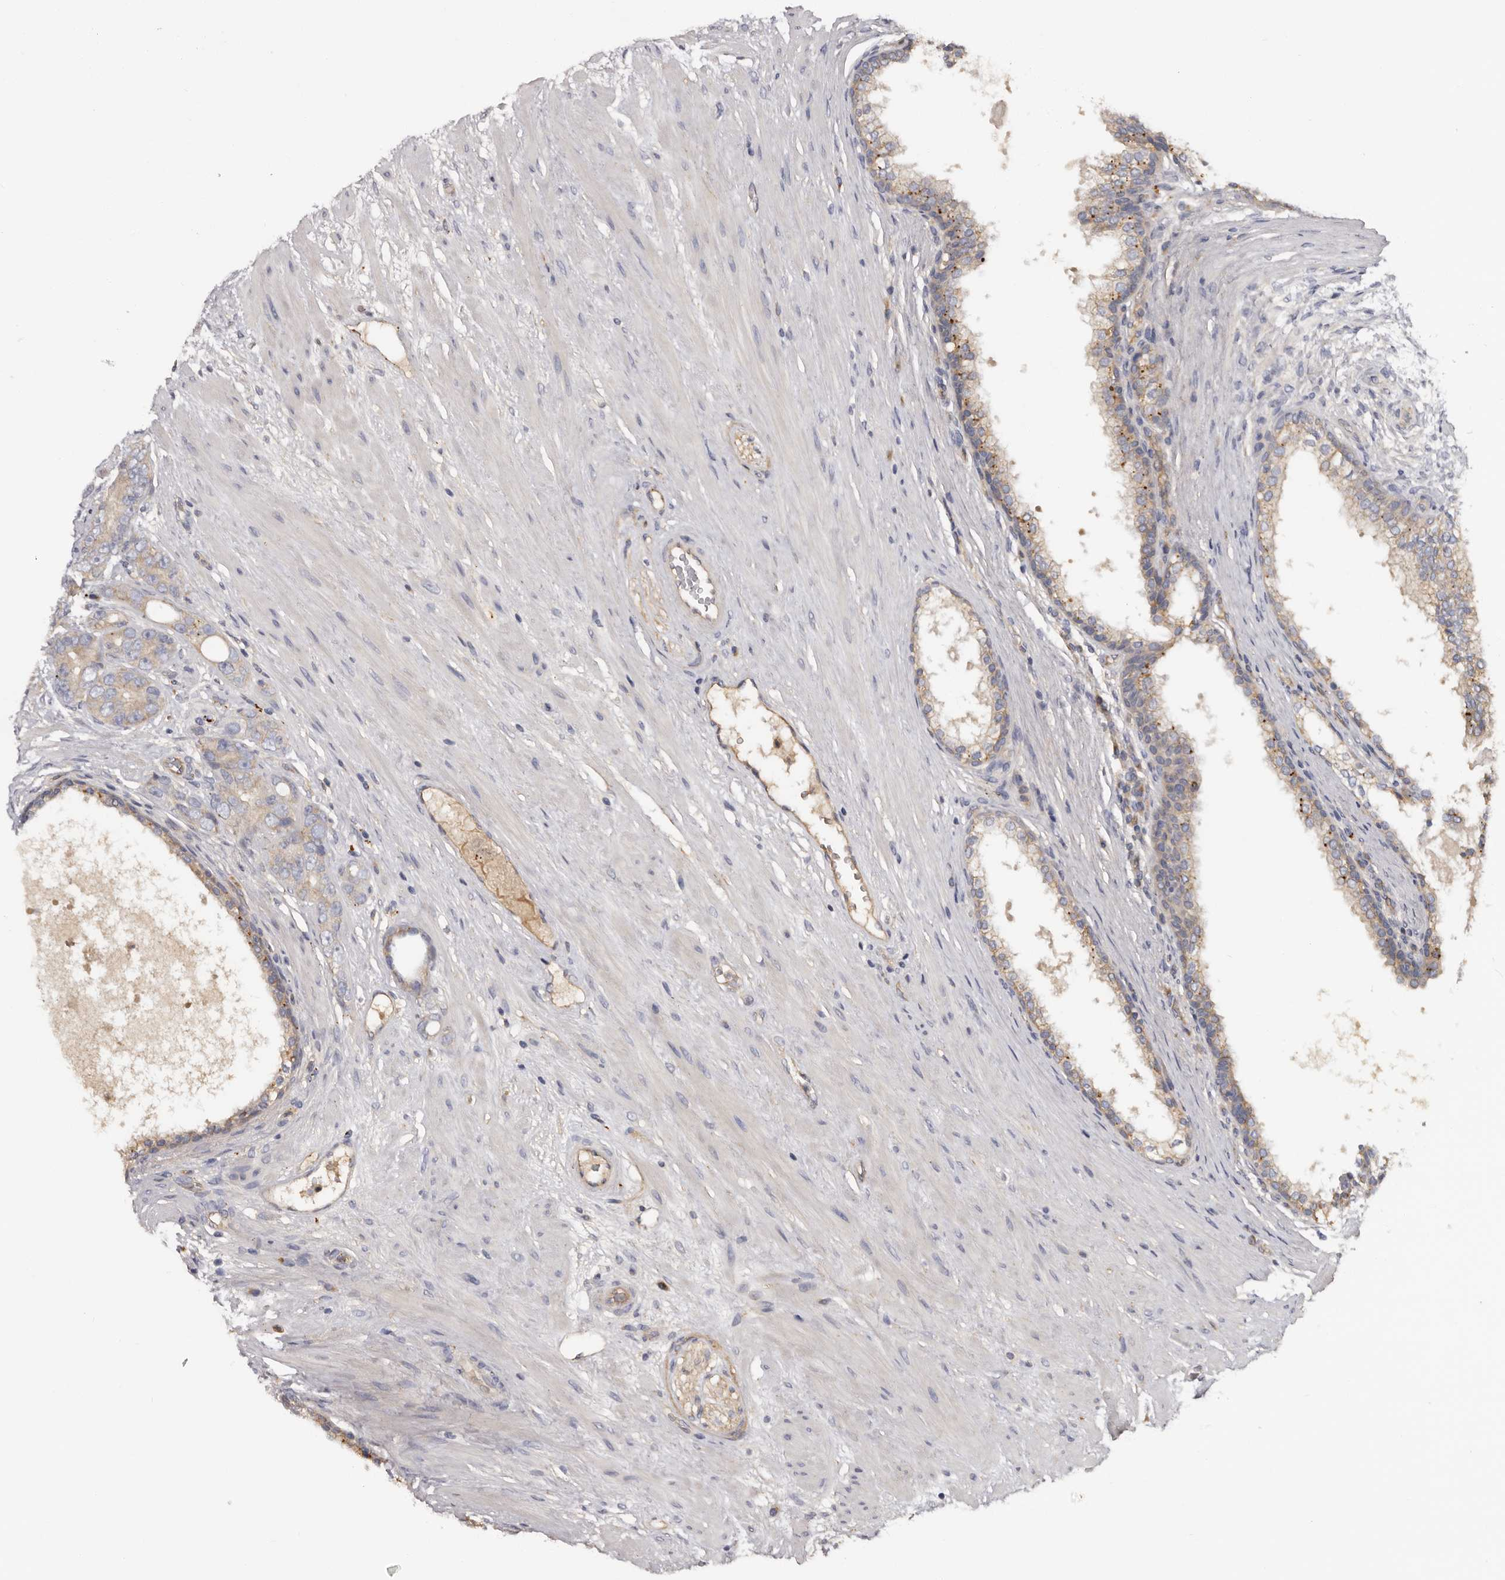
{"staining": {"intensity": "weak", "quantity": "<25%", "location": "cytoplasmic/membranous"}, "tissue": "prostate cancer", "cell_type": "Tumor cells", "image_type": "cancer", "snomed": [{"axis": "morphology", "description": "Adenocarcinoma, High grade"}, {"axis": "topography", "description": "Prostate"}], "caption": "Immunohistochemistry (IHC) photomicrograph of human prostate cancer stained for a protein (brown), which displays no staining in tumor cells. The staining was performed using DAB to visualize the protein expression in brown, while the nuclei were stained in blue with hematoxylin (Magnification: 20x).", "gene": "INKA2", "patient": {"sex": "male", "age": 56}}